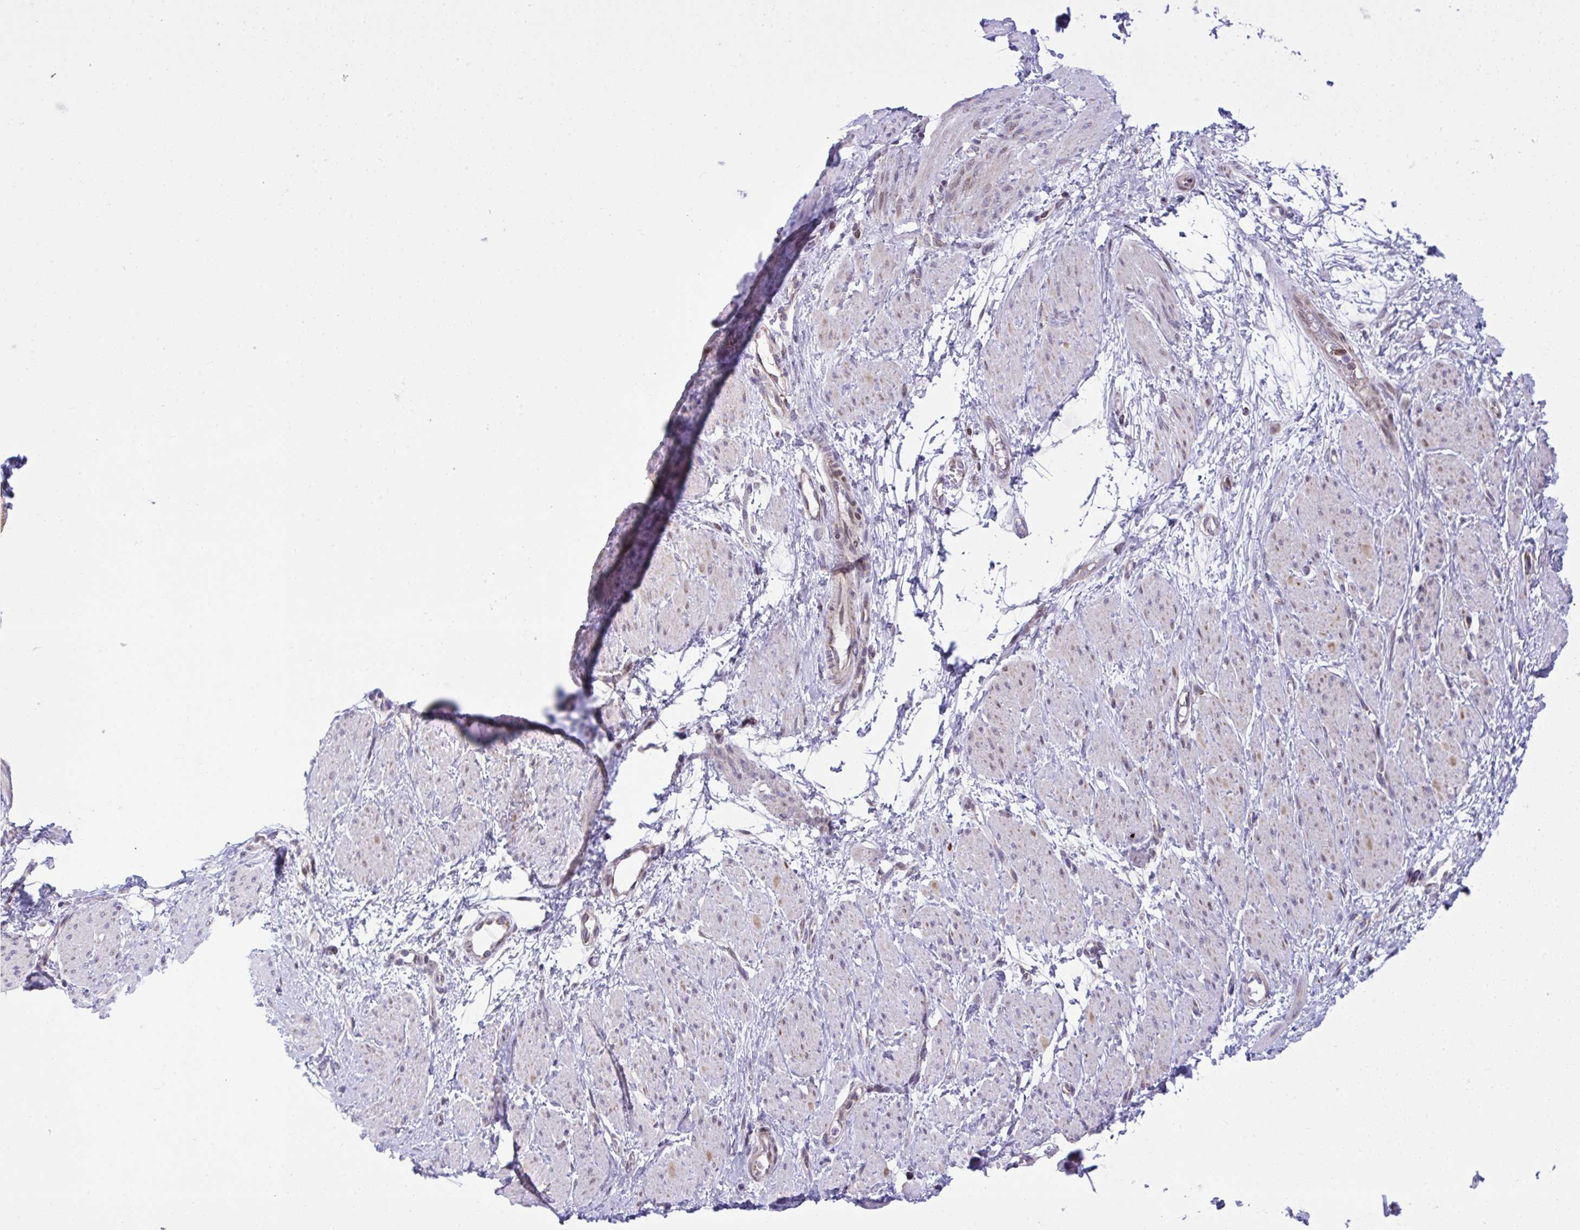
{"staining": {"intensity": "weak", "quantity": "25%-75%", "location": "cytoplasmic/membranous"}, "tissue": "smooth muscle", "cell_type": "Smooth muscle cells", "image_type": "normal", "snomed": [{"axis": "morphology", "description": "Normal tissue, NOS"}, {"axis": "topography", "description": "Smooth muscle"}, {"axis": "topography", "description": "Uterus"}], "caption": "Immunohistochemical staining of normal human smooth muscle exhibits low levels of weak cytoplasmic/membranous expression in approximately 25%-75% of smooth muscle cells.", "gene": "ZNF362", "patient": {"sex": "female", "age": 39}}